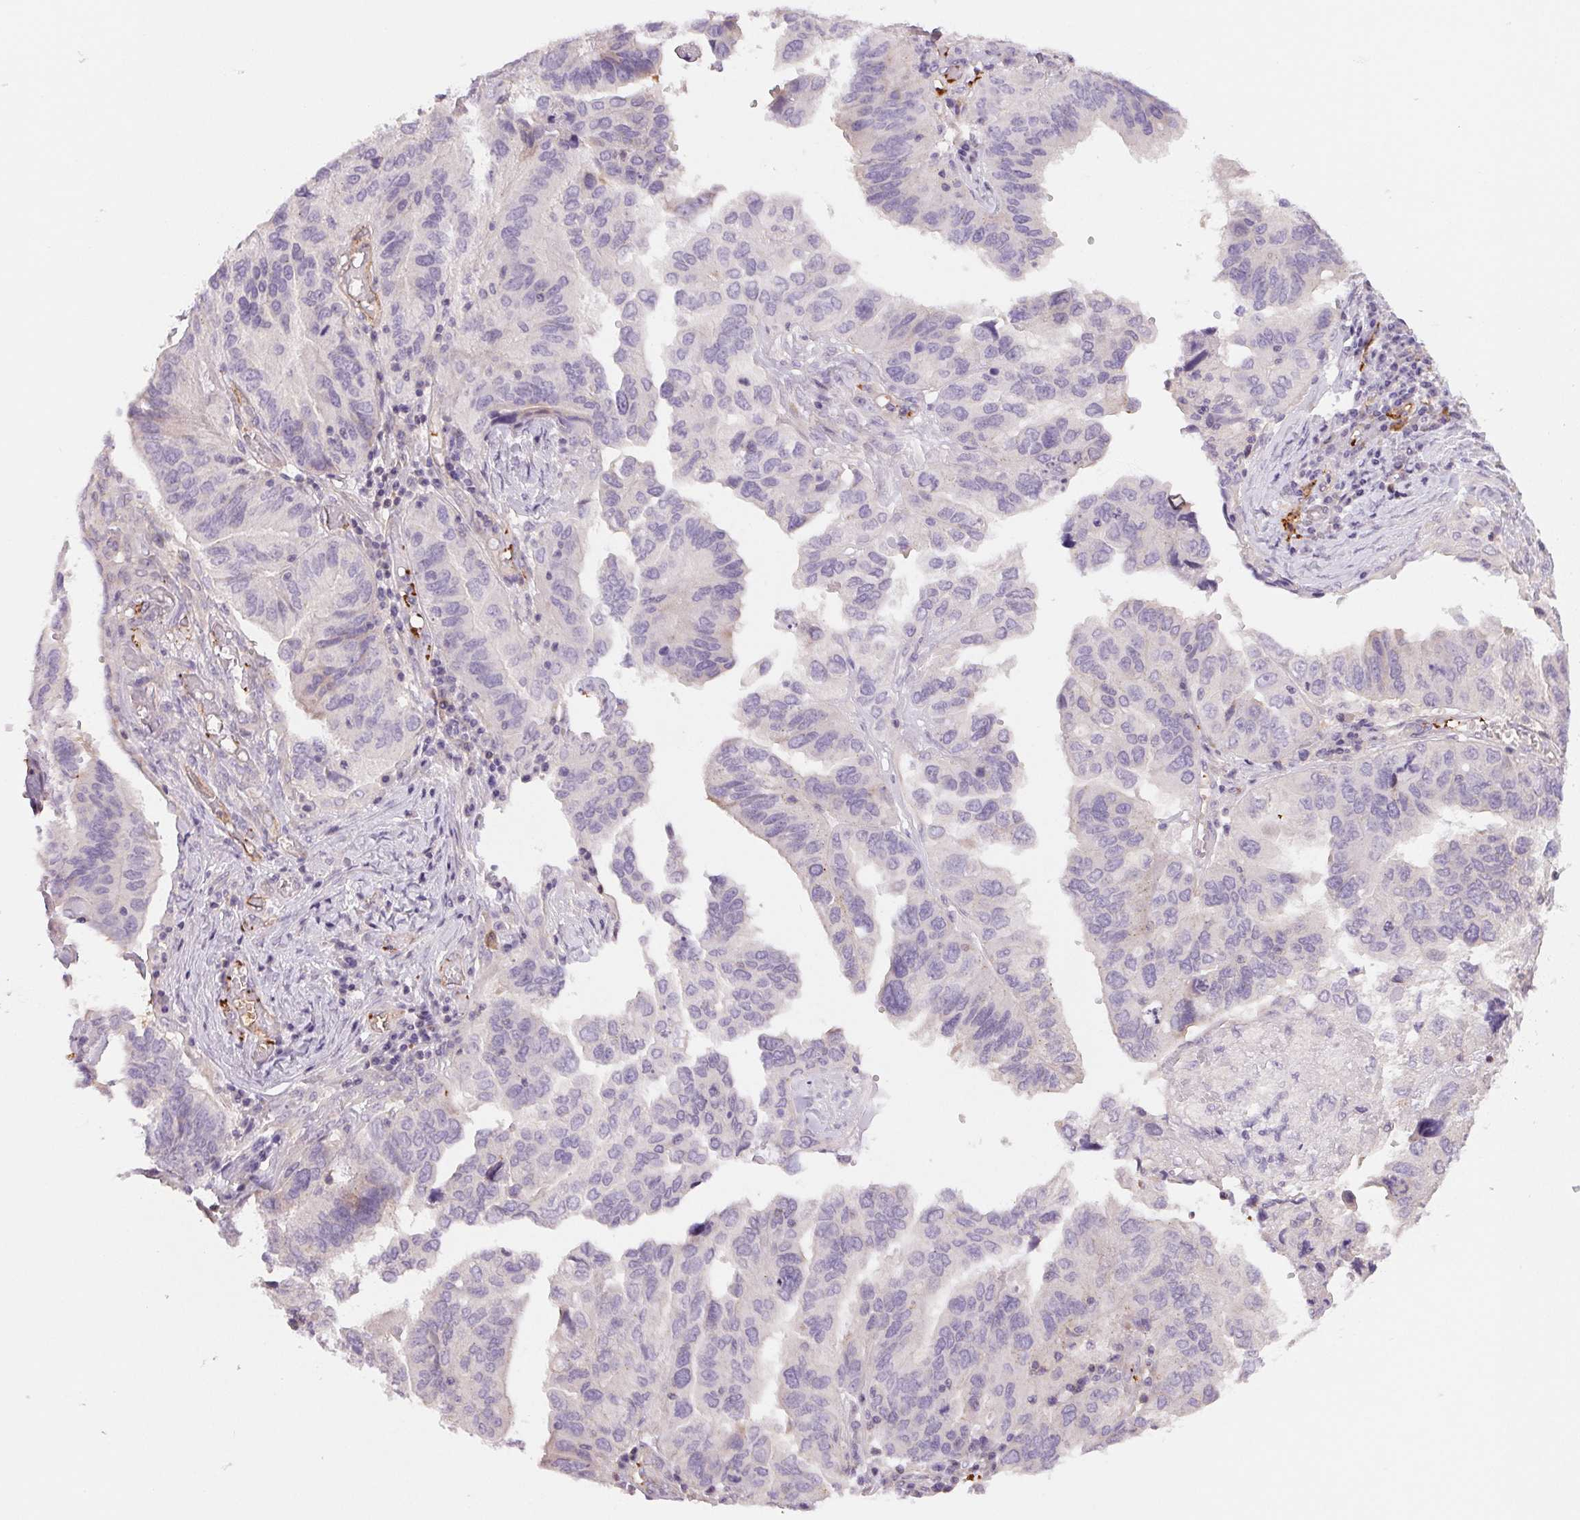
{"staining": {"intensity": "negative", "quantity": "none", "location": "none"}, "tissue": "ovarian cancer", "cell_type": "Tumor cells", "image_type": "cancer", "snomed": [{"axis": "morphology", "description": "Cystadenocarcinoma, serous, NOS"}, {"axis": "topography", "description": "Ovary"}], "caption": "Tumor cells are negative for brown protein staining in ovarian serous cystadenocarcinoma.", "gene": "ANKRD13B", "patient": {"sex": "female", "age": 79}}